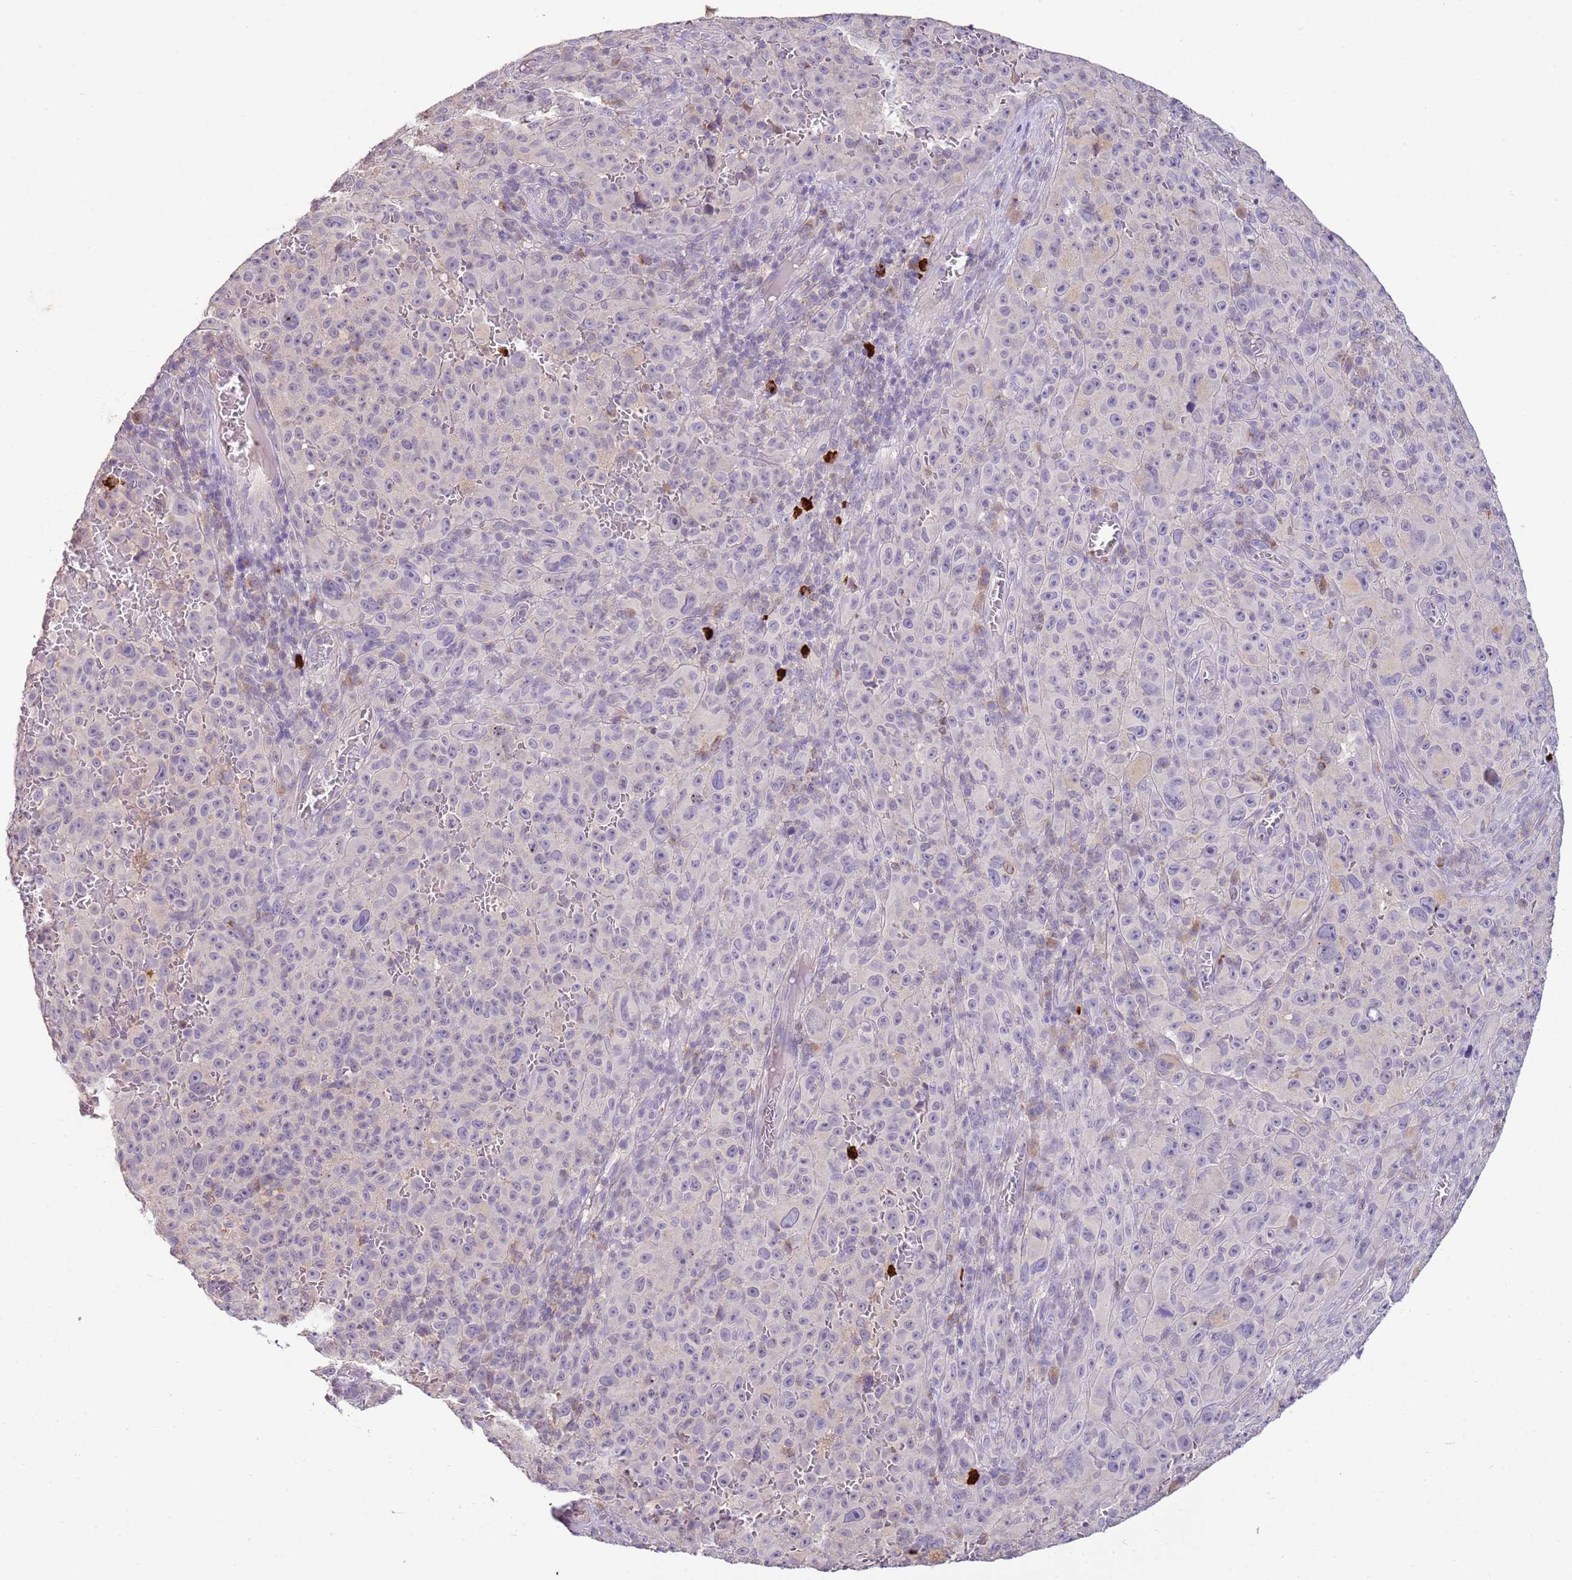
{"staining": {"intensity": "negative", "quantity": "none", "location": "none"}, "tissue": "melanoma", "cell_type": "Tumor cells", "image_type": "cancer", "snomed": [{"axis": "morphology", "description": "Malignant melanoma, NOS"}, {"axis": "topography", "description": "Skin"}], "caption": "Photomicrograph shows no significant protein staining in tumor cells of malignant melanoma.", "gene": "IL2RG", "patient": {"sex": "female", "age": 82}}